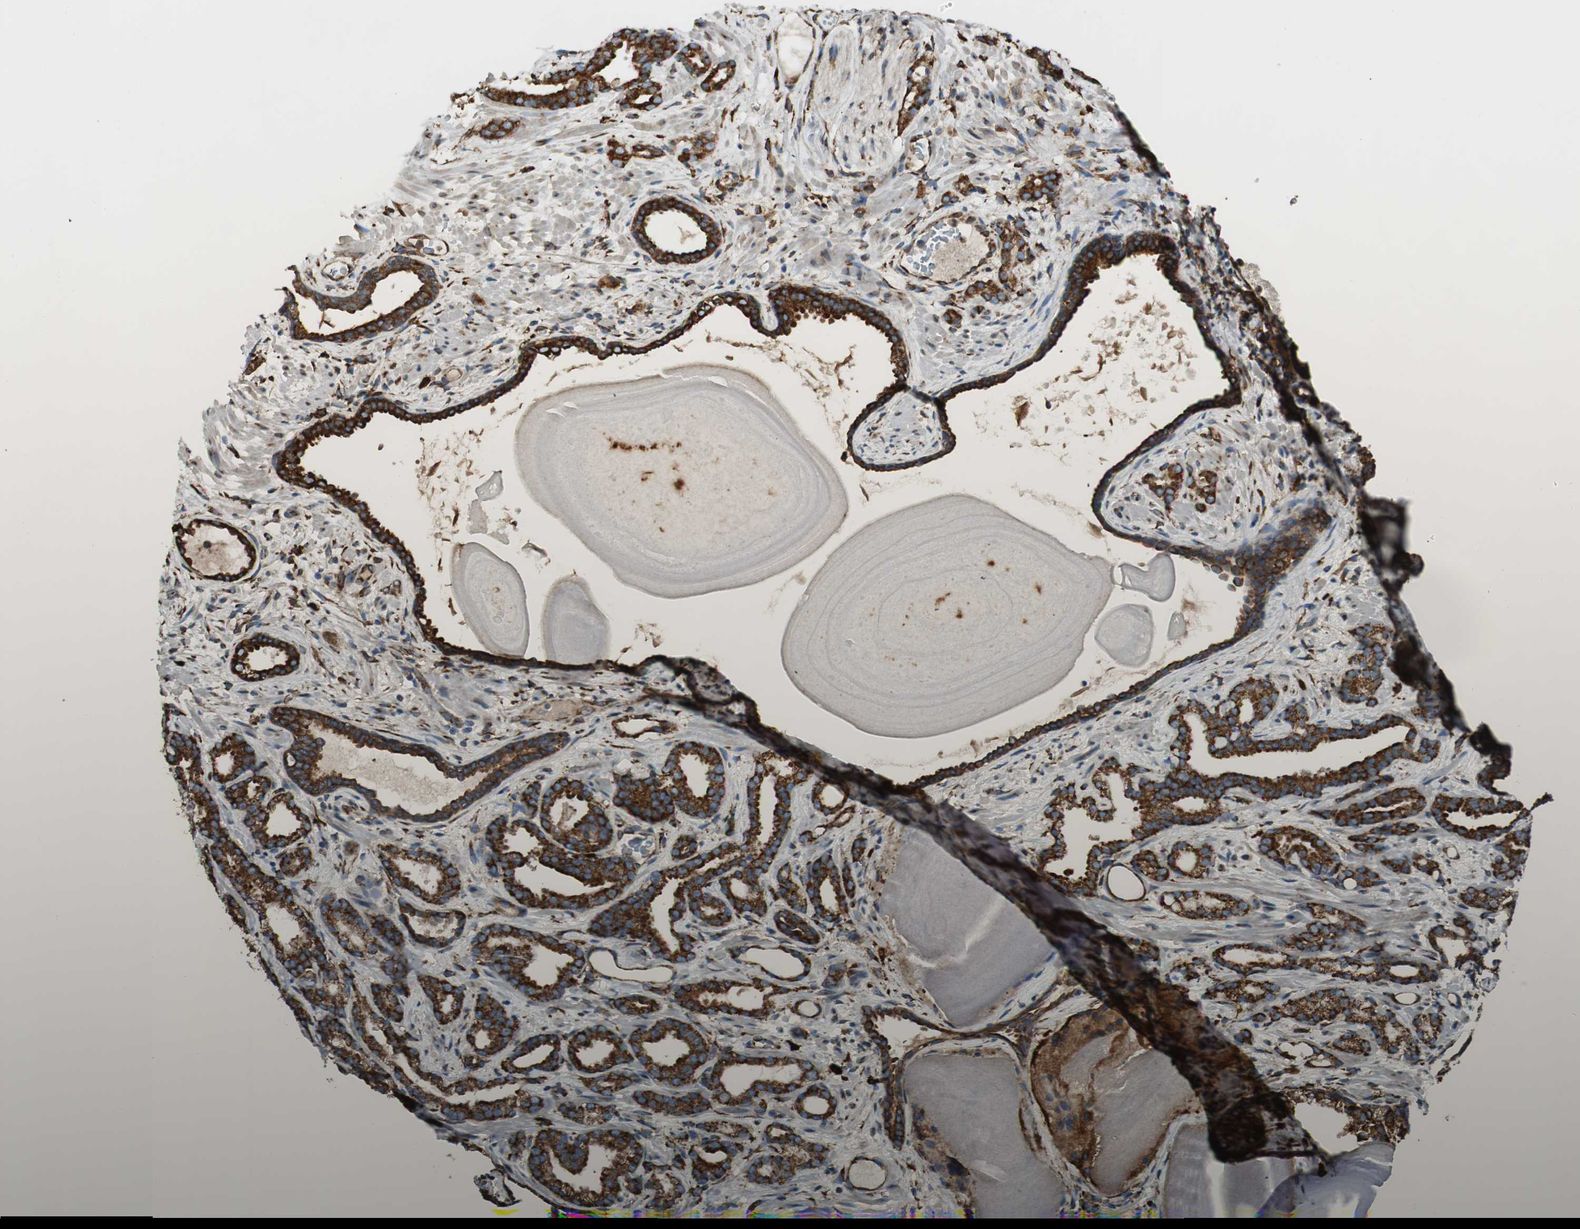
{"staining": {"intensity": "strong", "quantity": ">75%", "location": "cytoplasmic/membranous"}, "tissue": "prostate cancer", "cell_type": "Tumor cells", "image_type": "cancer", "snomed": [{"axis": "morphology", "description": "Adenocarcinoma, Low grade"}, {"axis": "topography", "description": "Prostate"}], "caption": "IHC image of neoplastic tissue: human prostate low-grade adenocarcinoma stained using immunohistochemistry reveals high levels of strong protein expression localized specifically in the cytoplasmic/membranous of tumor cells, appearing as a cytoplasmic/membranous brown color.", "gene": "RRBP1", "patient": {"sex": "male", "age": 63}}